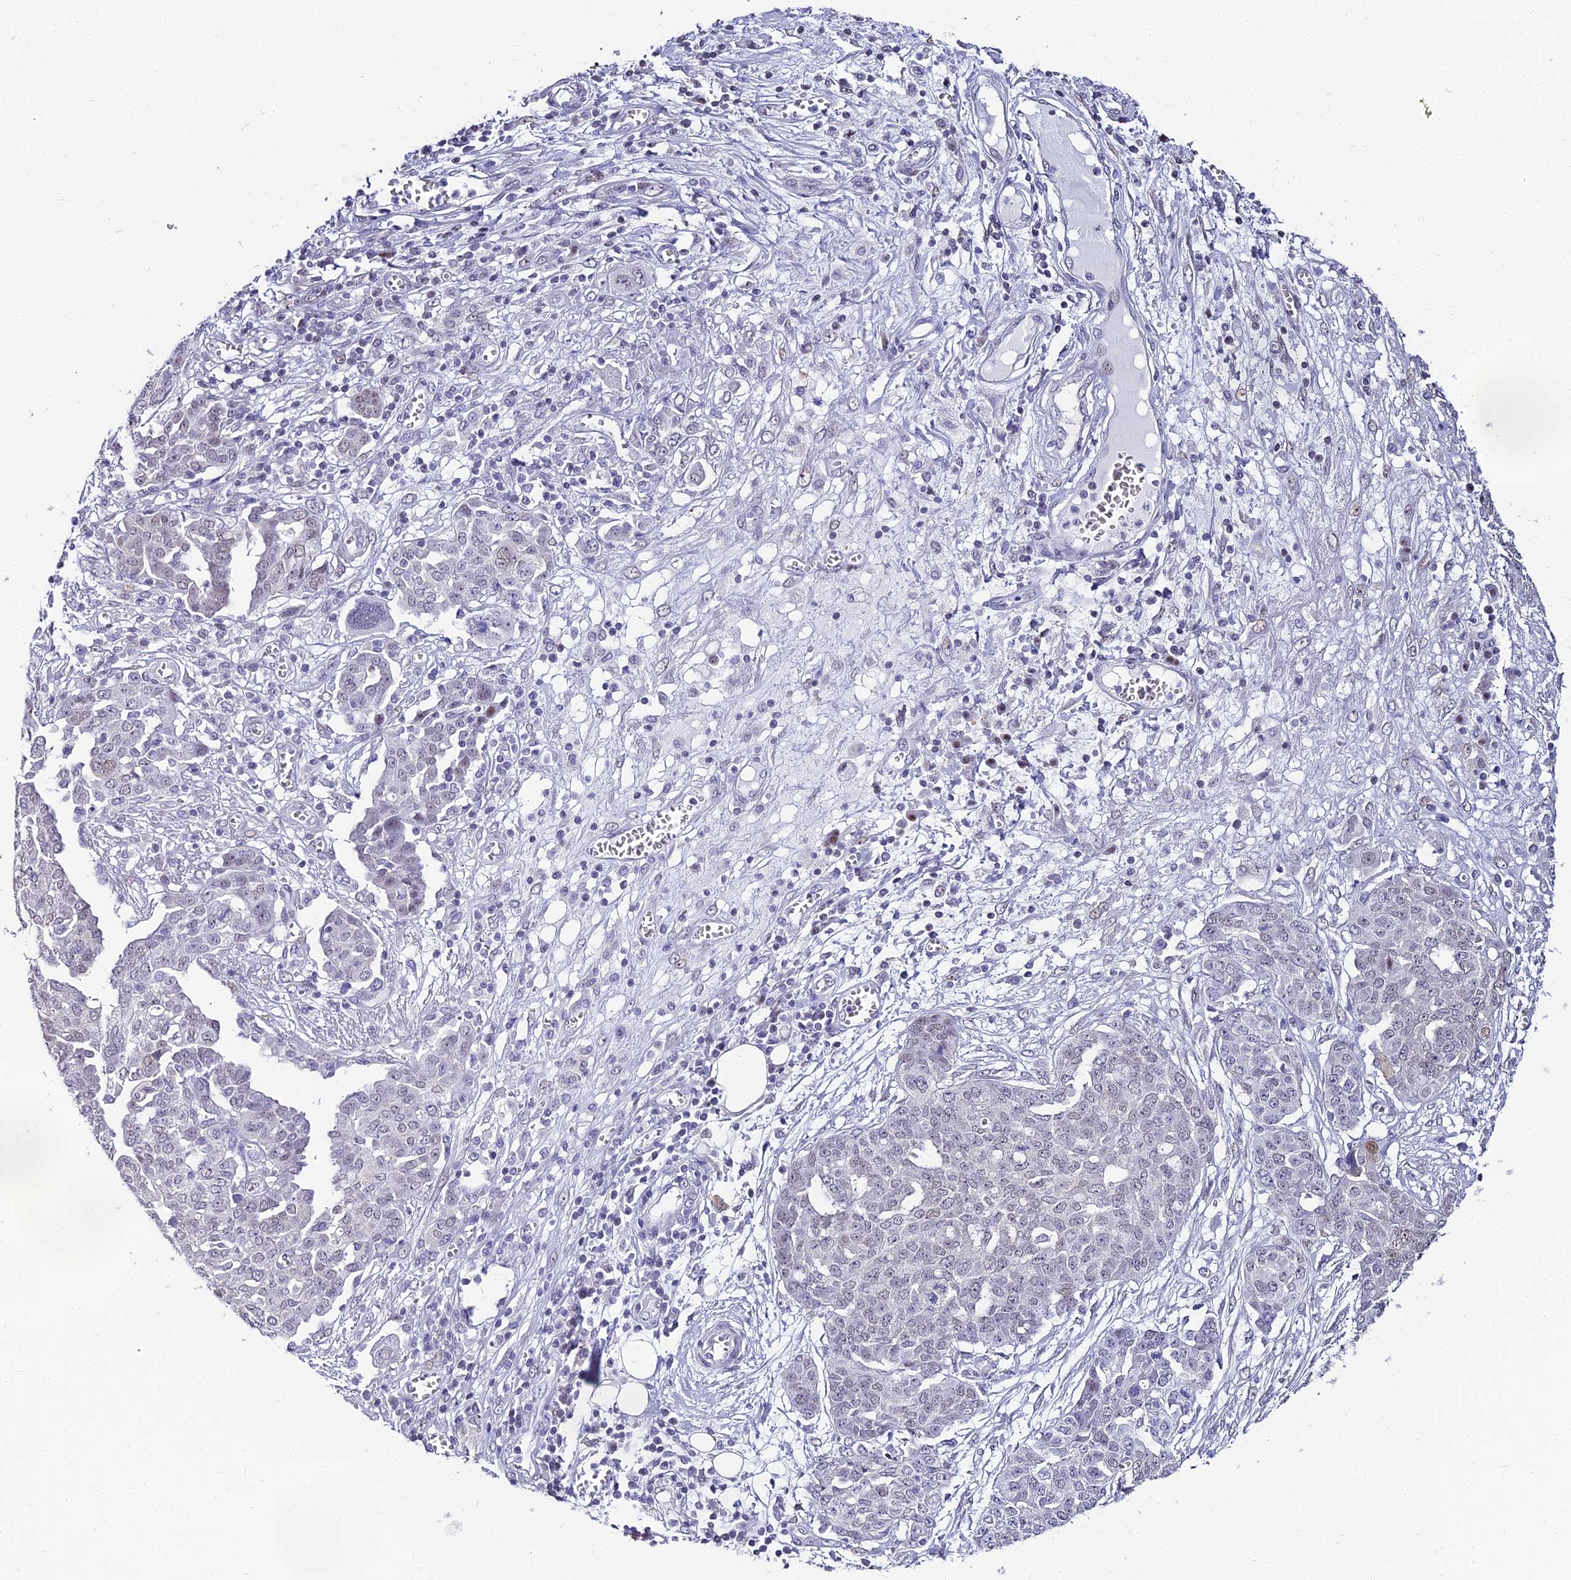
{"staining": {"intensity": "negative", "quantity": "none", "location": "none"}, "tissue": "ovarian cancer", "cell_type": "Tumor cells", "image_type": "cancer", "snomed": [{"axis": "morphology", "description": "Cystadenocarcinoma, serous, NOS"}, {"axis": "topography", "description": "Soft tissue"}, {"axis": "topography", "description": "Ovary"}], "caption": "DAB immunohistochemical staining of ovarian cancer demonstrates no significant positivity in tumor cells.", "gene": "ABHD14A-ACY1", "patient": {"sex": "female", "age": 57}}